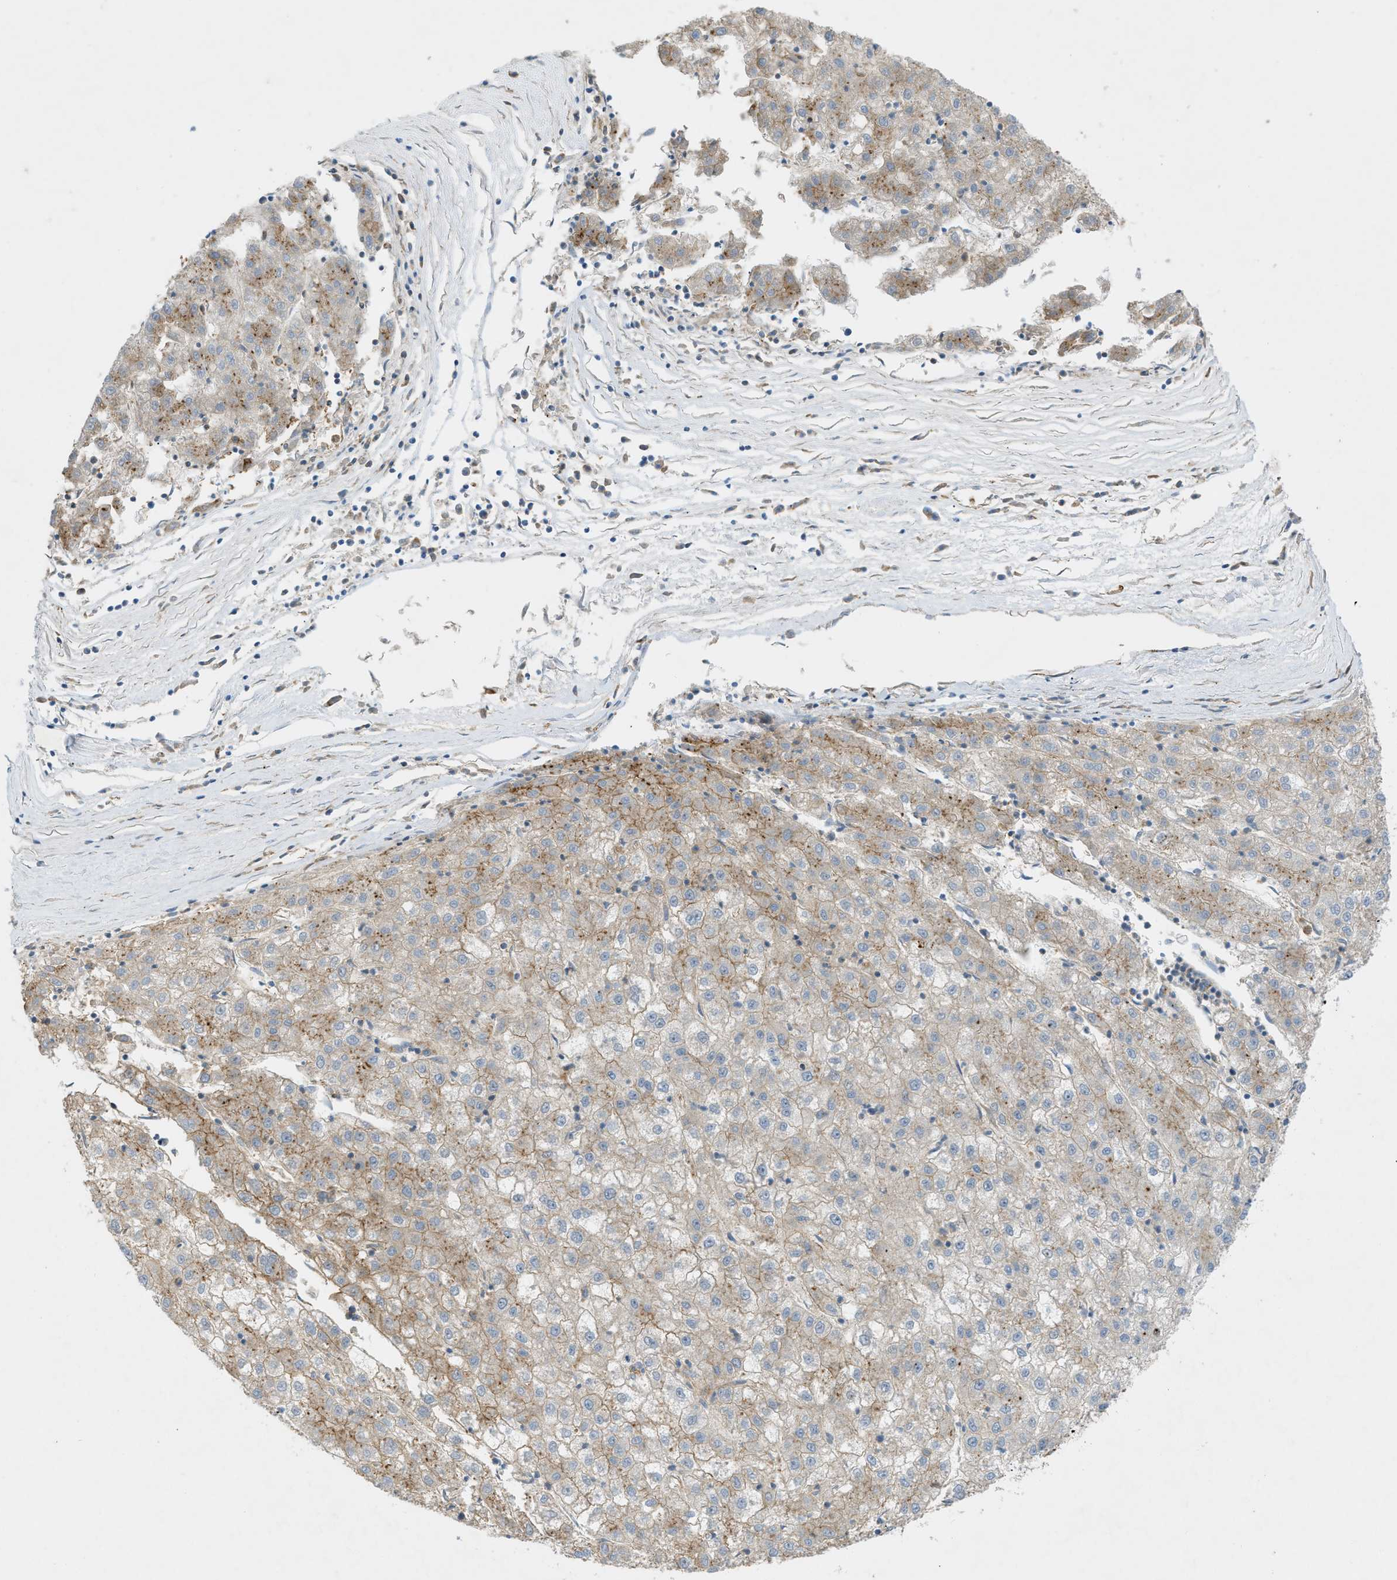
{"staining": {"intensity": "moderate", "quantity": "25%-75%", "location": "cytoplasmic/membranous"}, "tissue": "liver cancer", "cell_type": "Tumor cells", "image_type": "cancer", "snomed": [{"axis": "morphology", "description": "Carcinoma, Hepatocellular, NOS"}, {"axis": "topography", "description": "Liver"}], "caption": "High-magnification brightfield microscopy of liver hepatocellular carcinoma stained with DAB (3,3'-diaminobenzidine) (brown) and counterstained with hematoxylin (blue). tumor cells exhibit moderate cytoplasmic/membranous expression is appreciated in about25%-75% of cells. (DAB = brown stain, brightfield microscopy at high magnification).", "gene": "GRK6", "patient": {"sex": "male", "age": 72}}